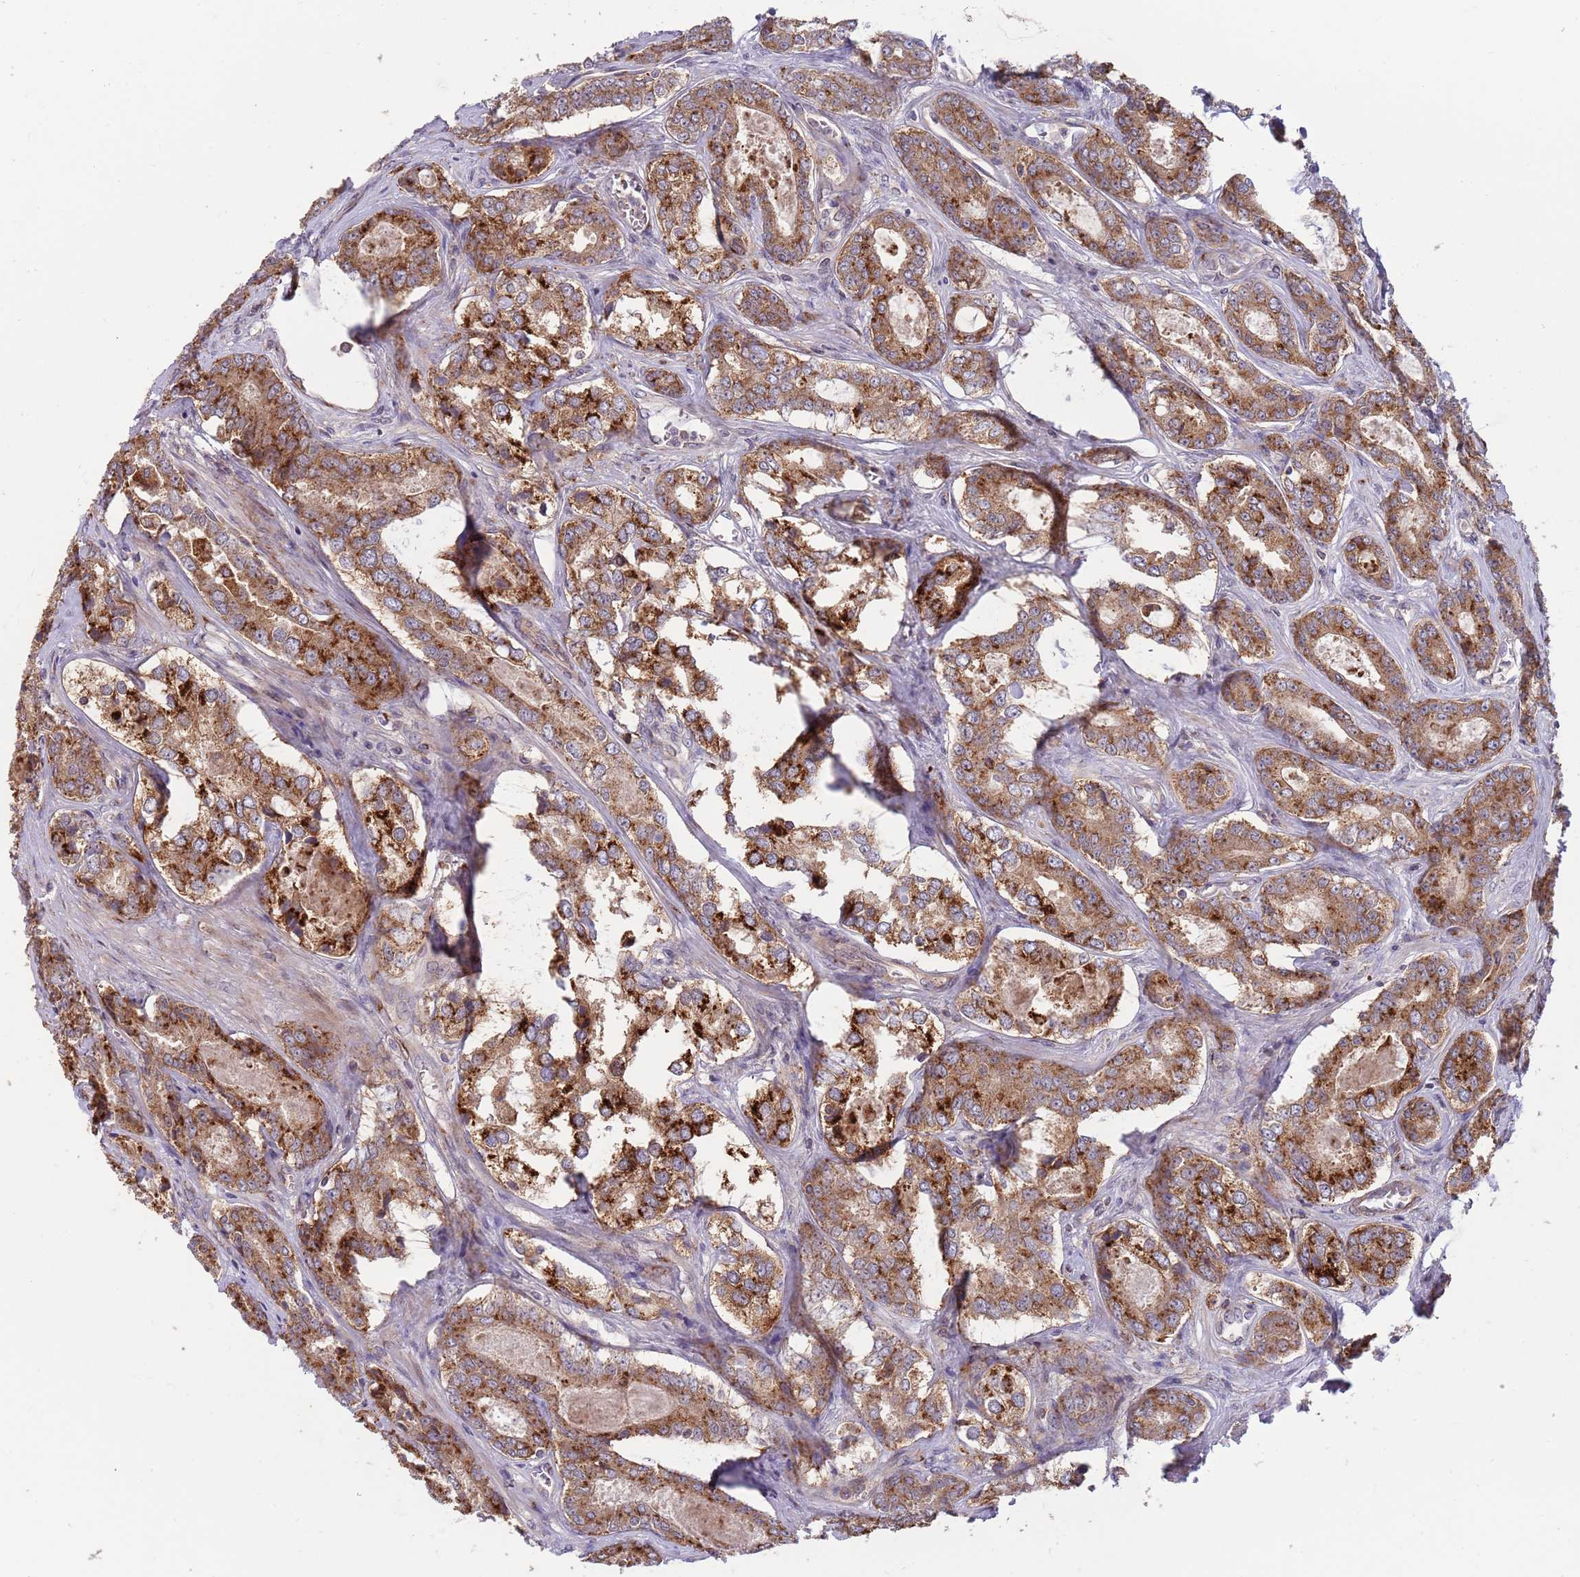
{"staining": {"intensity": "strong", "quantity": ">75%", "location": "cytoplasmic/membranous"}, "tissue": "prostate cancer", "cell_type": "Tumor cells", "image_type": "cancer", "snomed": [{"axis": "morphology", "description": "Adenocarcinoma, Low grade"}, {"axis": "topography", "description": "Prostate"}], "caption": "Prostate cancer (low-grade adenocarcinoma) stained for a protein exhibits strong cytoplasmic/membranous positivity in tumor cells.", "gene": "BTBD7", "patient": {"sex": "male", "age": 68}}